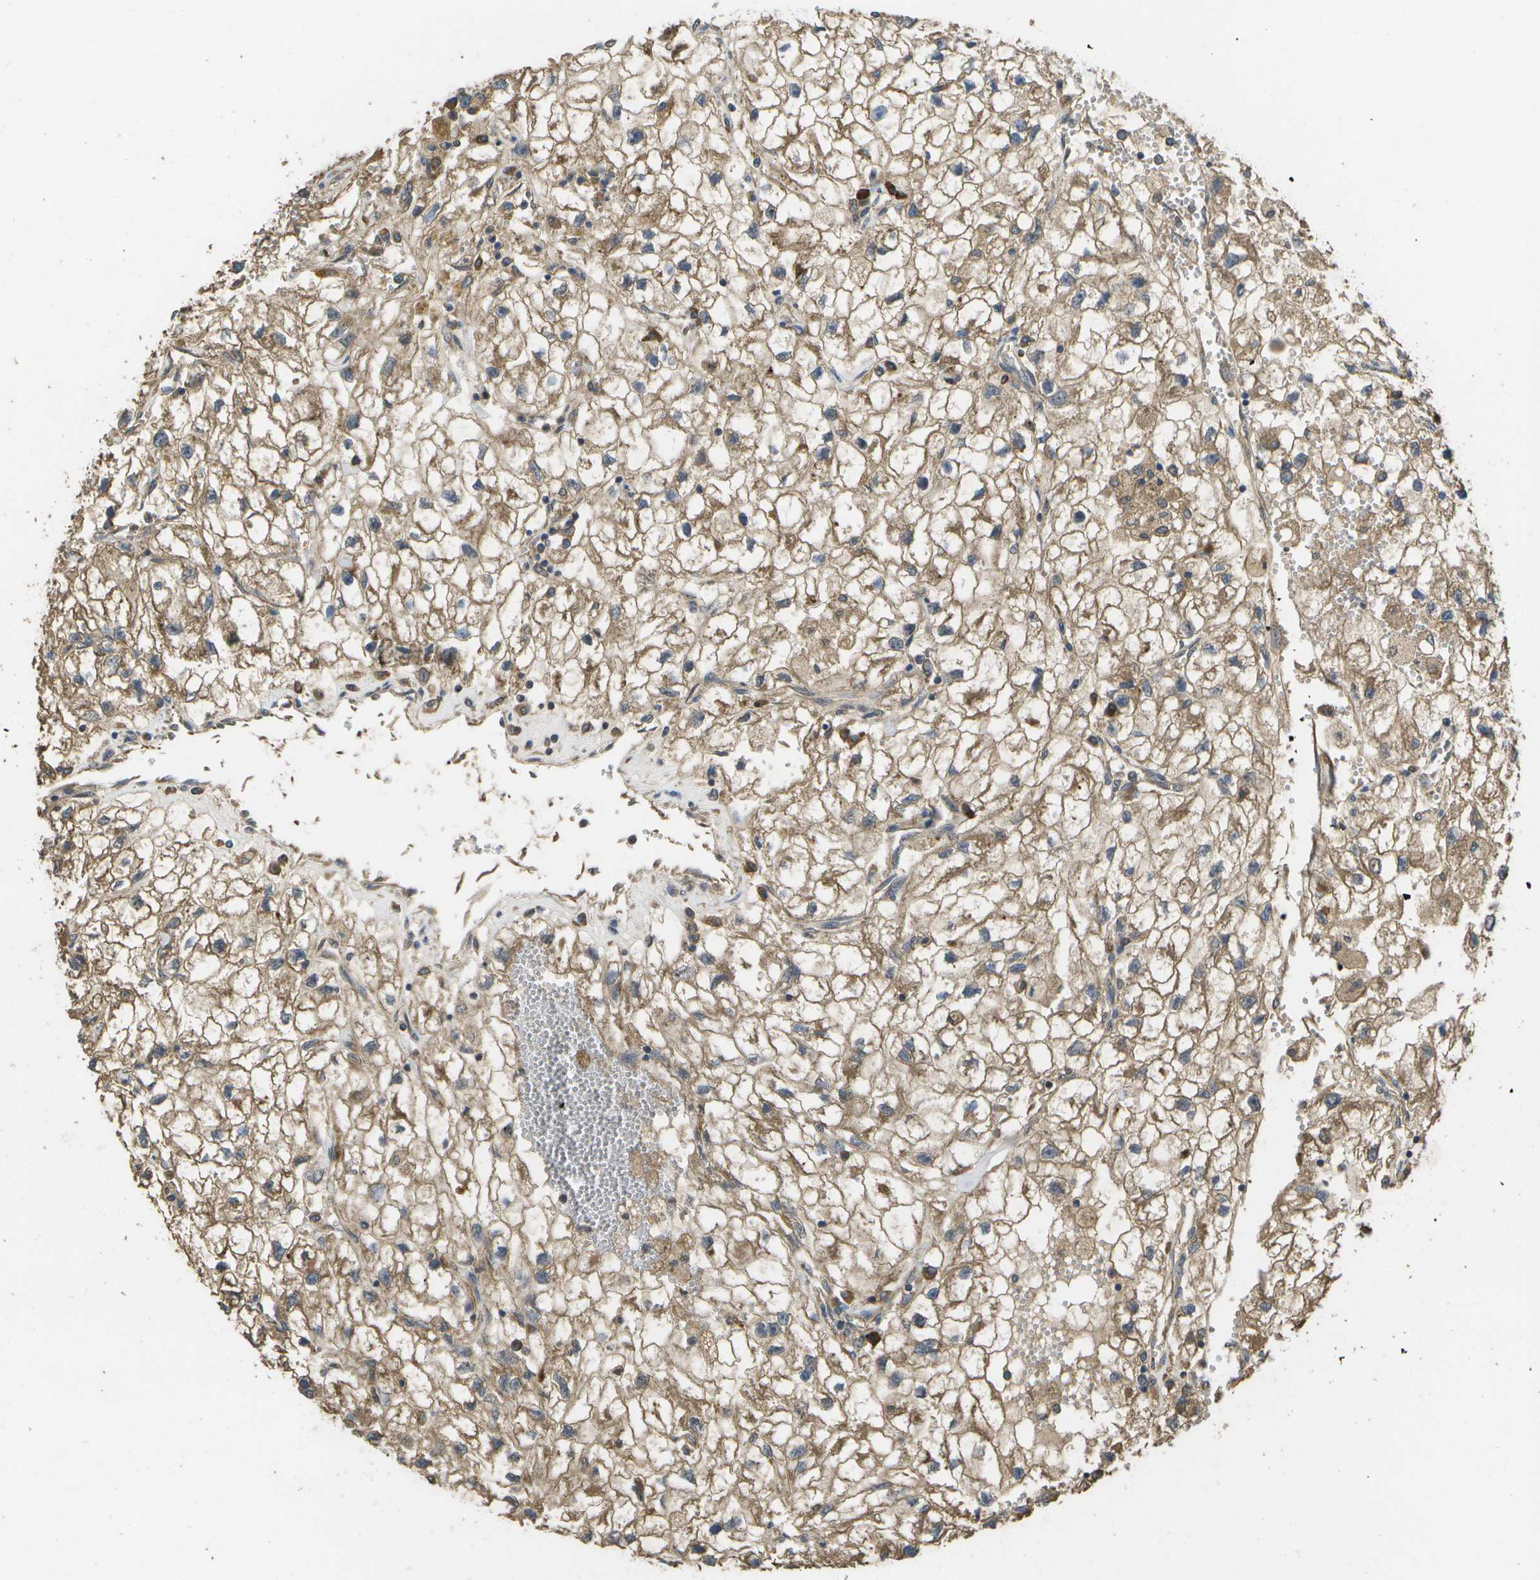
{"staining": {"intensity": "moderate", "quantity": ">75%", "location": "cytoplasmic/membranous"}, "tissue": "renal cancer", "cell_type": "Tumor cells", "image_type": "cancer", "snomed": [{"axis": "morphology", "description": "Adenocarcinoma, NOS"}, {"axis": "topography", "description": "Kidney"}], "caption": "Human renal cancer (adenocarcinoma) stained for a protein (brown) reveals moderate cytoplasmic/membranous positive expression in approximately >75% of tumor cells.", "gene": "SACS", "patient": {"sex": "female", "age": 70}}